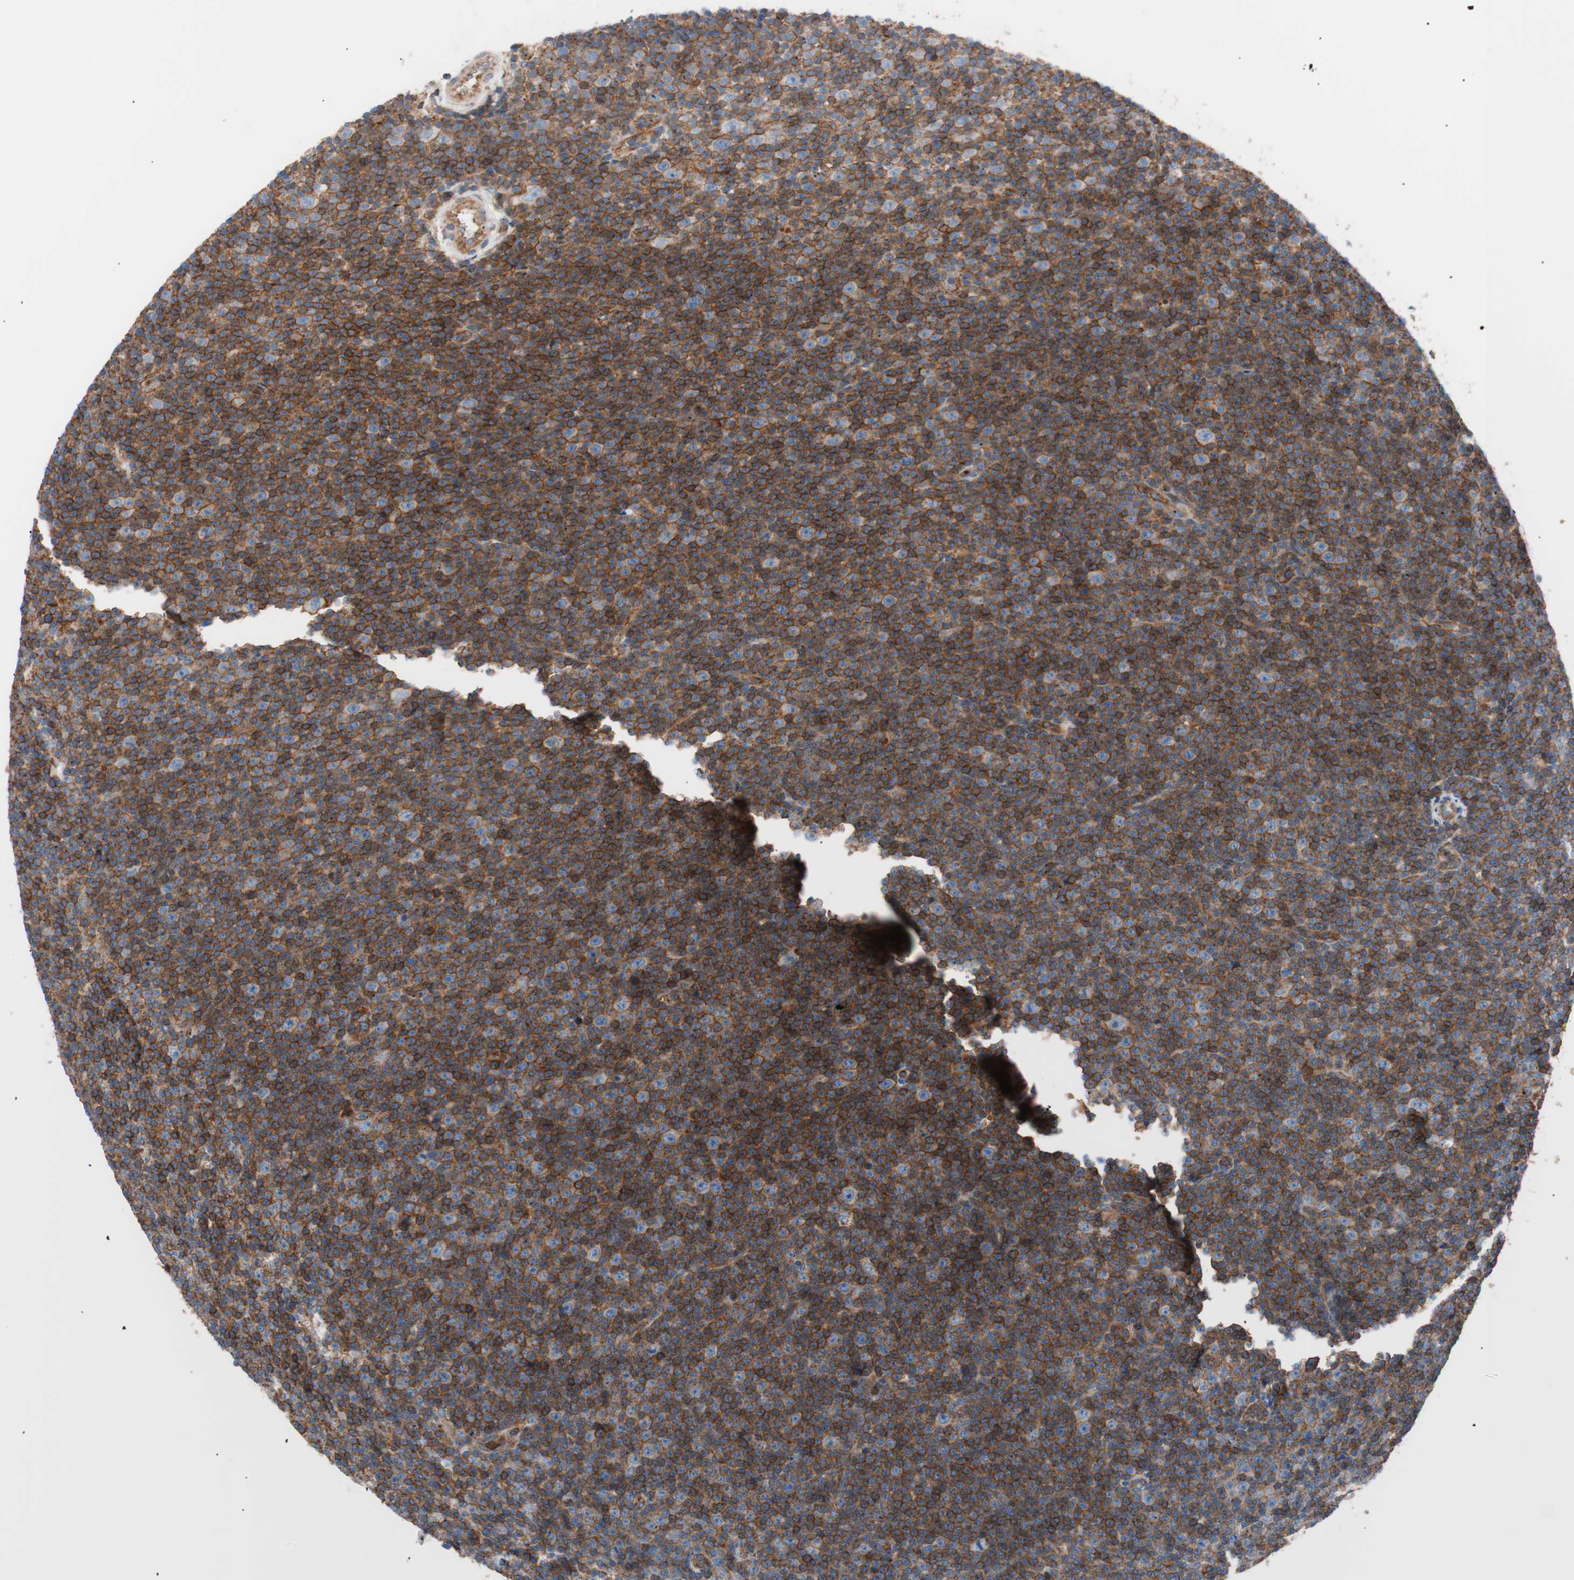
{"staining": {"intensity": "moderate", "quantity": ">75%", "location": "cytoplasmic/membranous"}, "tissue": "lymphoma", "cell_type": "Tumor cells", "image_type": "cancer", "snomed": [{"axis": "morphology", "description": "Malignant lymphoma, non-Hodgkin's type, Low grade"}, {"axis": "topography", "description": "Lymph node"}], "caption": "Immunohistochemical staining of lymphoma reveals medium levels of moderate cytoplasmic/membranous positivity in about >75% of tumor cells.", "gene": "FLOT2", "patient": {"sex": "female", "age": 67}}